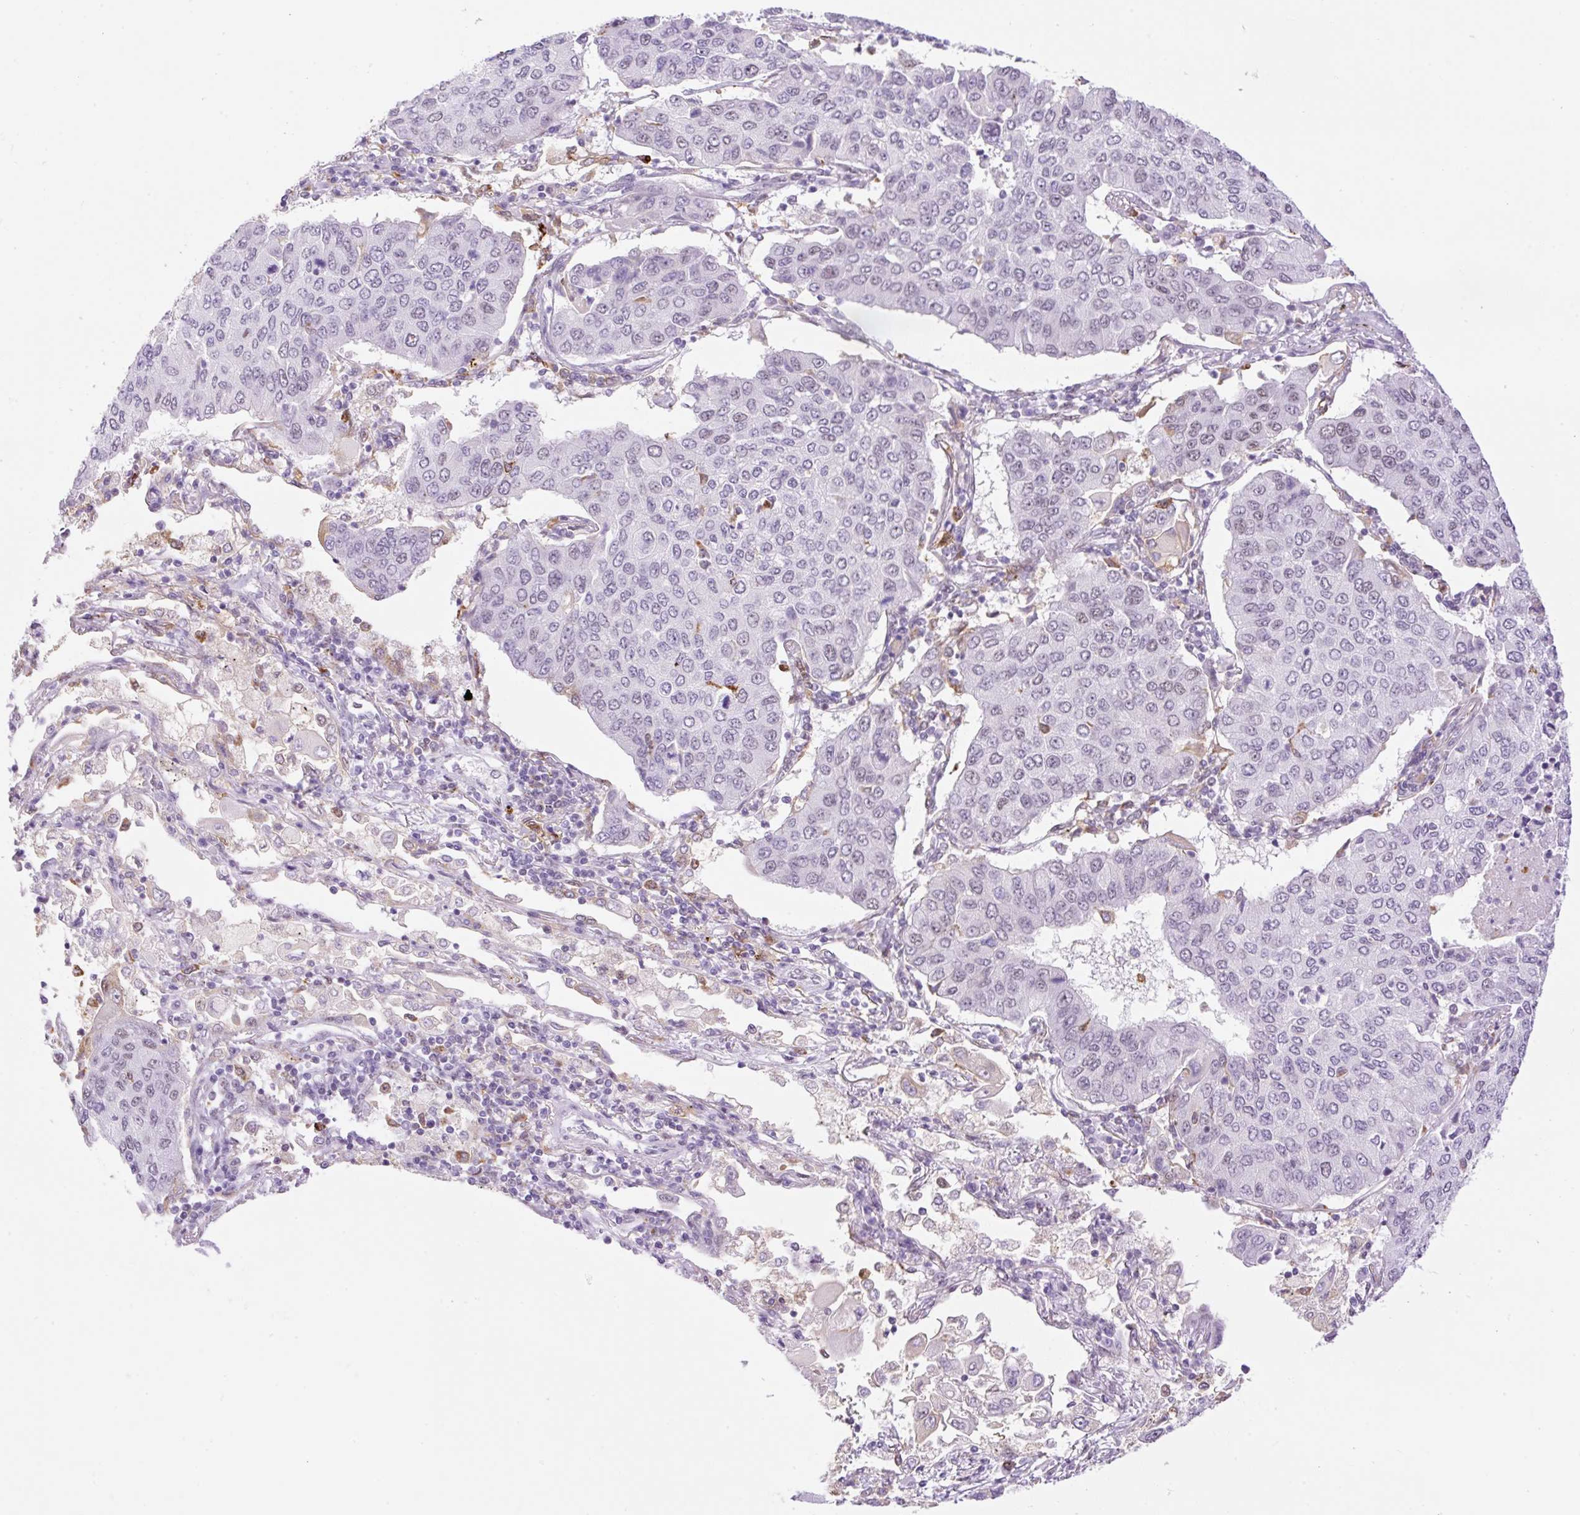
{"staining": {"intensity": "weak", "quantity": "<25%", "location": "nuclear"}, "tissue": "lung cancer", "cell_type": "Tumor cells", "image_type": "cancer", "snomed": [{"axis": "morphology", "description": "Squamous cell carcinoma, NOS"}, {"axis": "topography", "description": "Lung"}], "caption": "Tumor cells show no significant protein staining in lung cancer (squamous cell carcinoma).", "gene": "PALM3", "patient": {"sex": "male", "age": 74}}